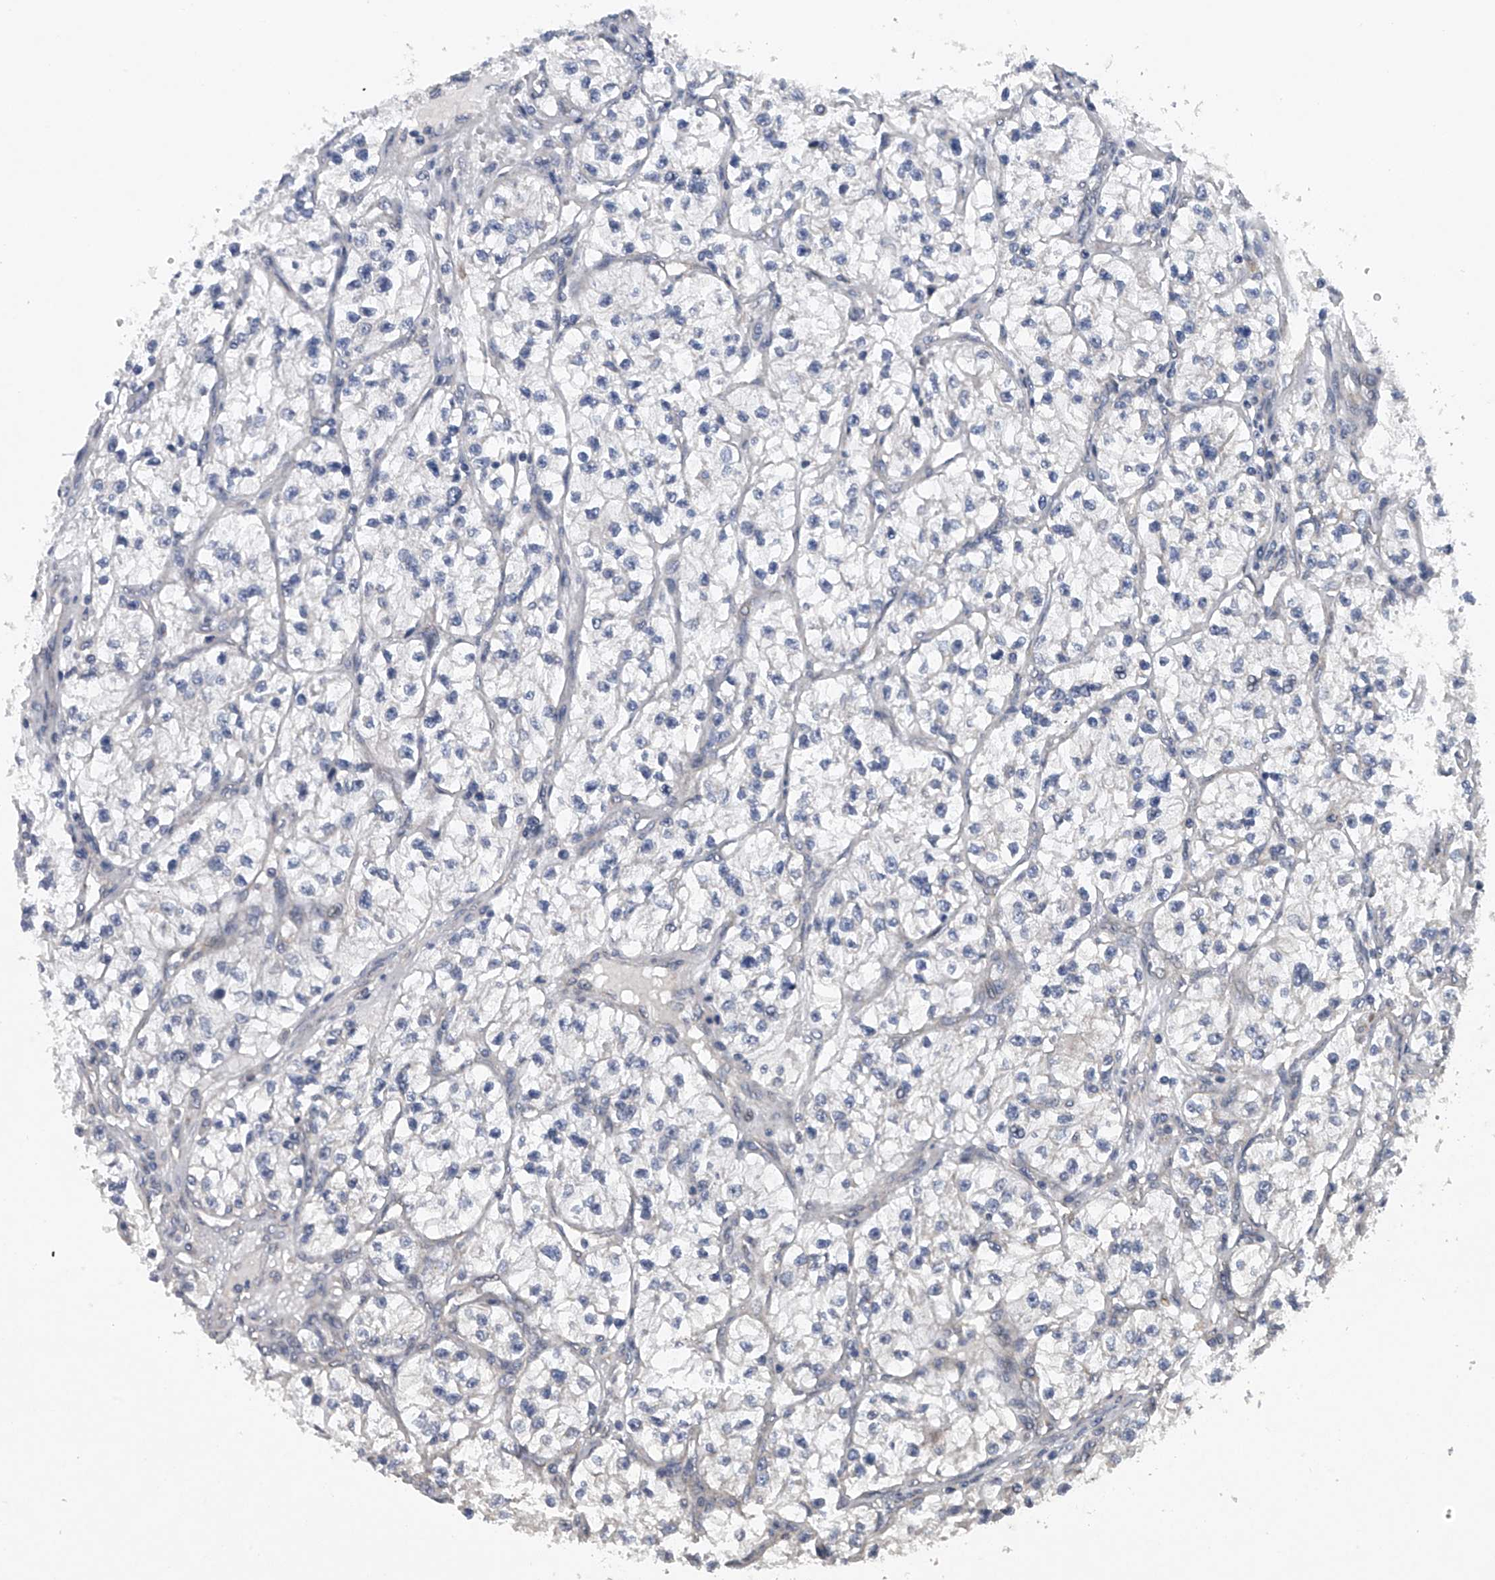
{"staining": {"intensity": "negative", "quantity": "none", "location": "none"}, "tissue": "renal cancer", "cell_type": "Tumor cells", "image_type": "cancer", "snomed": [{"axis": "morphology", "description": "Adenocarcinoma, NOS"}, {"axis": "topography", "description": "Kidney"}], "caption": "The image demonstrates no significant positivity in tumor cells of renal cancer.", "gene": "RNF5", "patient": {"sex": "female", "age": 57}}